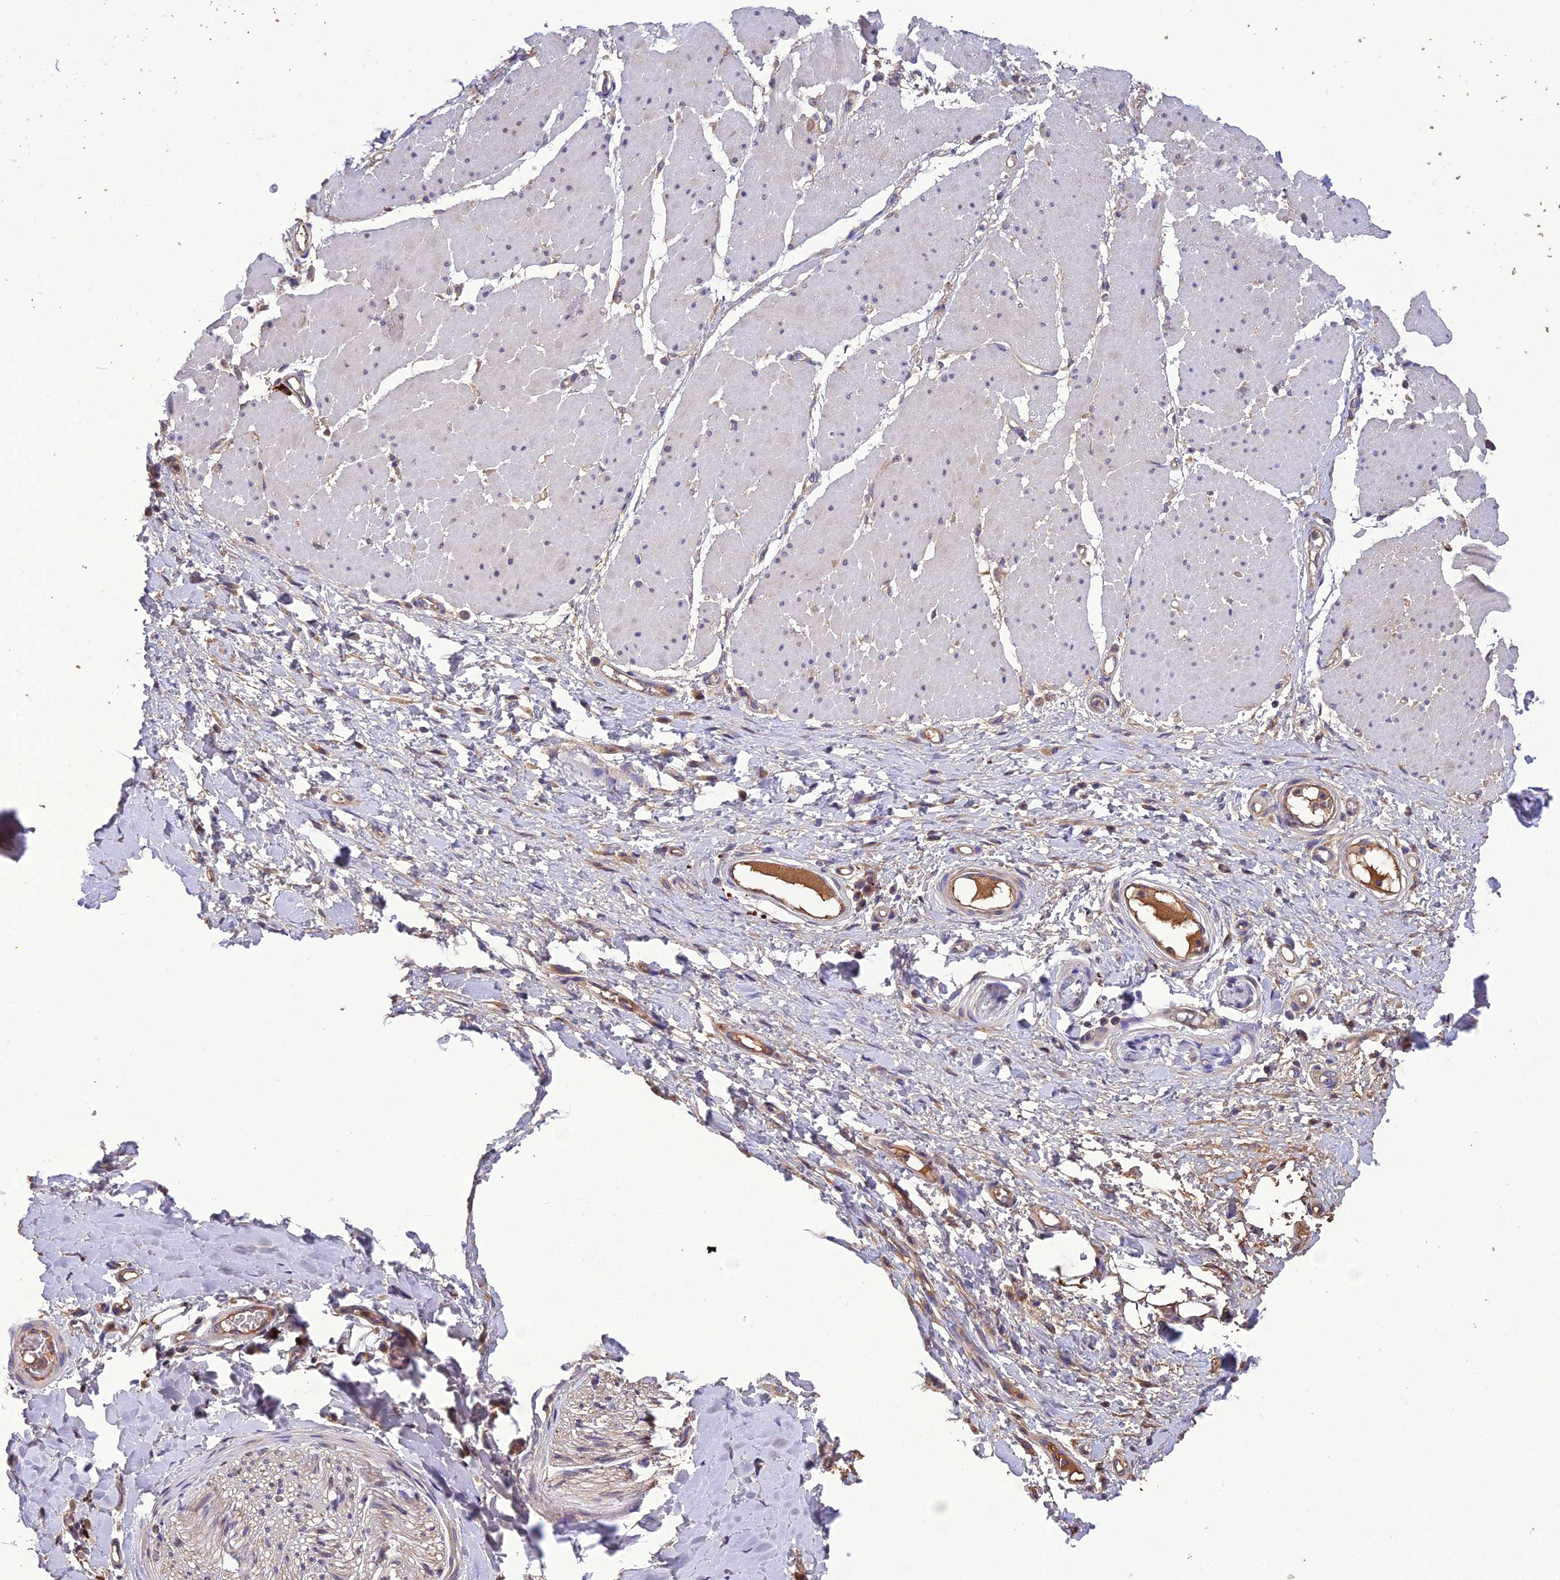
{"staining": {"intensity": "weak", "quantity": "25%-75%", "location": "cytoplasmic/membranous"}, "tissue": "adipose tissue", "cell_type": "Adipocytes", "image_type": "normal", "snomed": [{"axis": "morphology", "description": "Normal tissue, NOS"}, {"axis": "morphology", "description": "Adenocarcinoma, NOS"}, {"axis": "topography", "description": "Esophagus"}, {"axis": "topography", "description": "Stomach, upper"}, {"axis": "topography", "description": "Peripheral nerve tissue"}], "caption": "Weak cytoplasmic/membranous positivity is identified in about 25%-75% of adipocytes in unremarkable adipose tissue. (DAB (3,3'-diaminobenzidine) = brown stain, brightfield microscopy at high magnification).", "gene": "MIOS", "patient": {"sex": "male", "age": 62}}